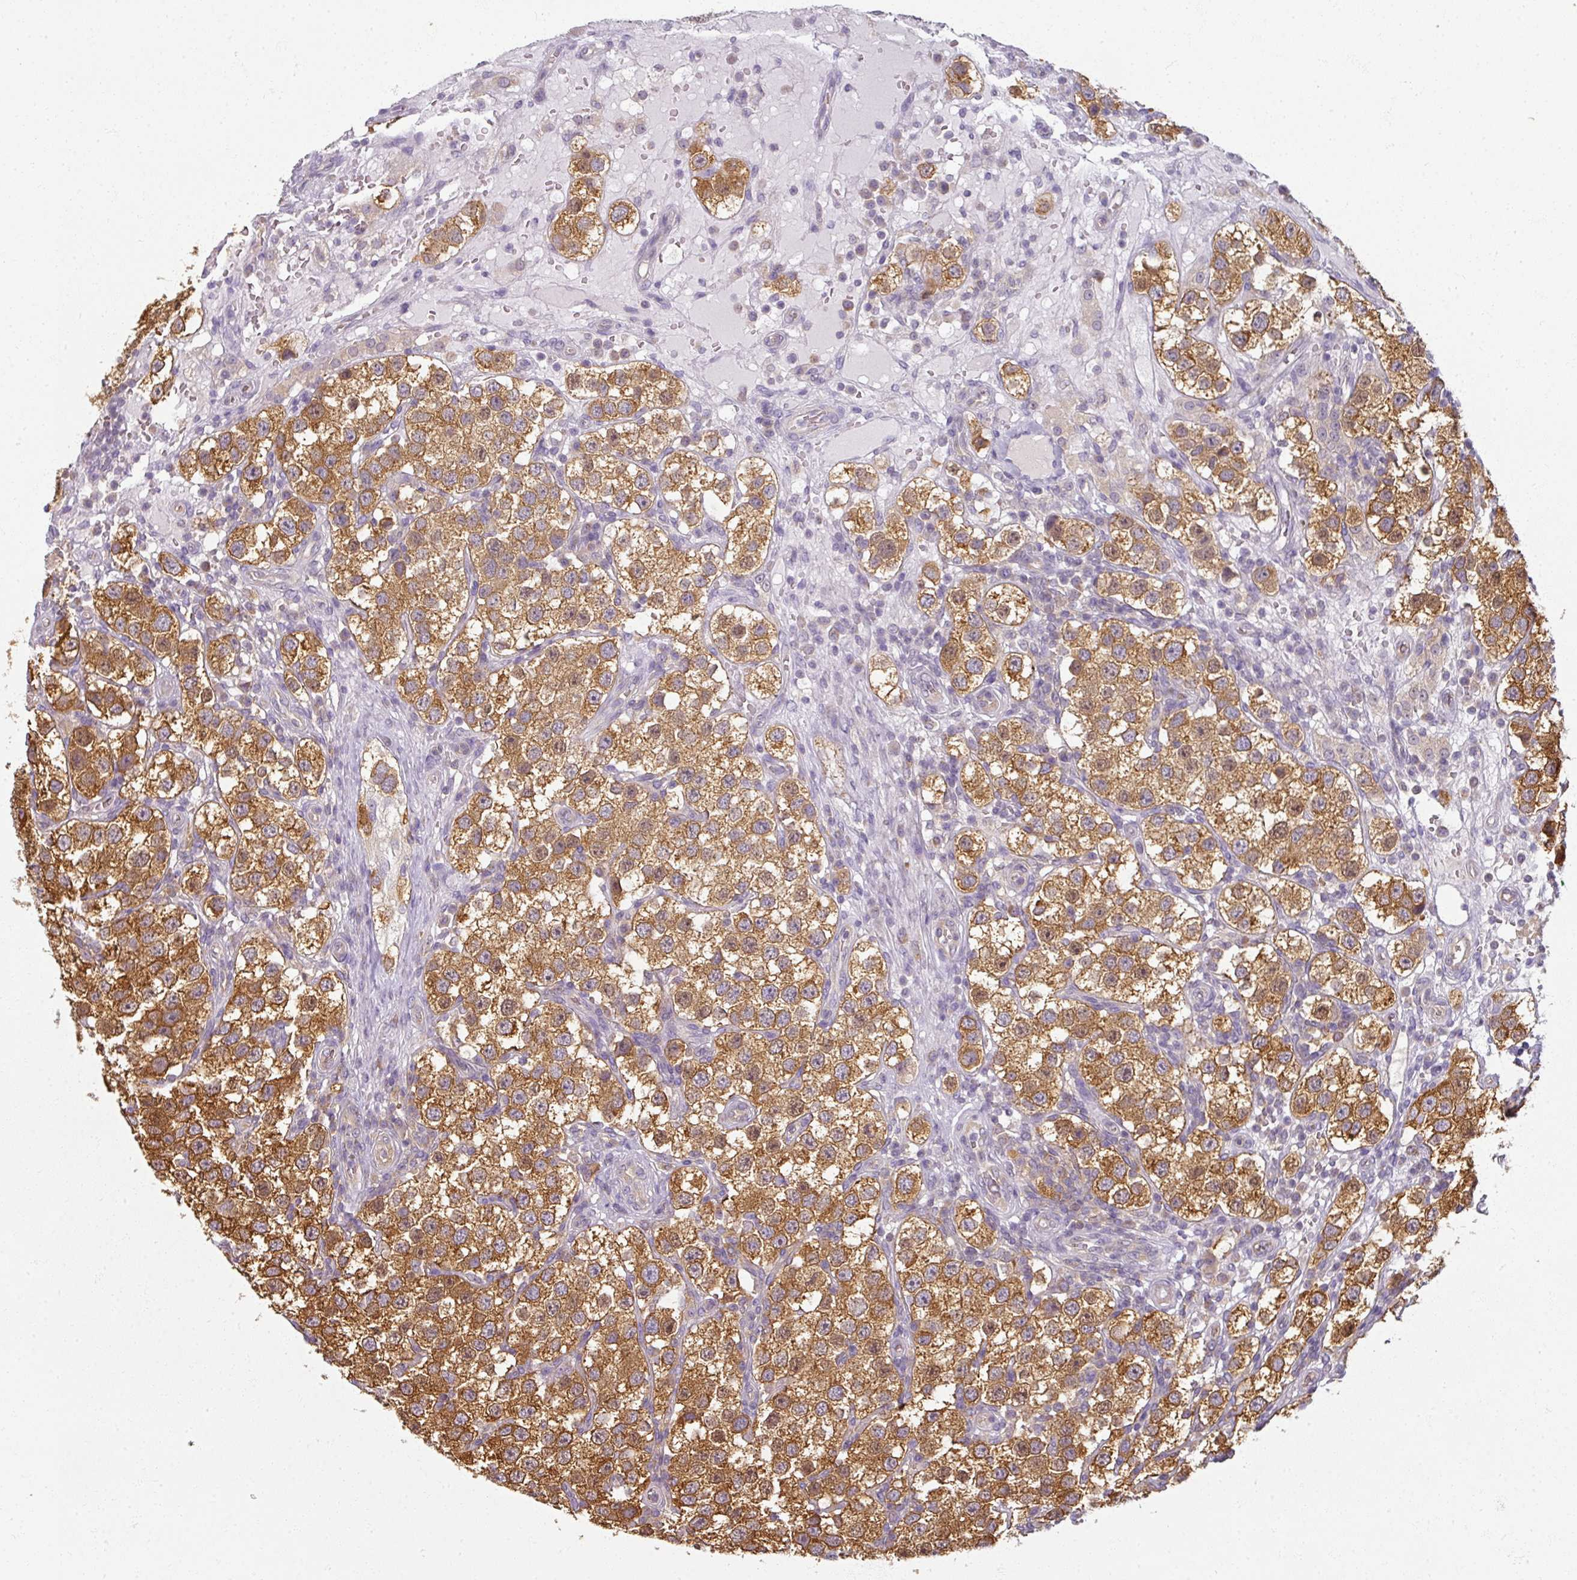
{"staining": {"intensity": "strong", "quantity": ">75%", "location": "cytoplasmic/membranous"}, "tissue": "testis cancer", "cell_type": "Tumor cells", "image_type": "cancer", "snomed": [{"axis": "morphology", "description": "Seminoma, NOS"}, {"axis": "topography", "description": "Testis"}], "caption": "Brown immunohistochemical staining in human testis seminoma exhibits strong cytoplasmic/membranous staining in approximately >75% of tumor cells.", "gene": "AGPAT4", "patient": {"sex": "male", "age": 37}}